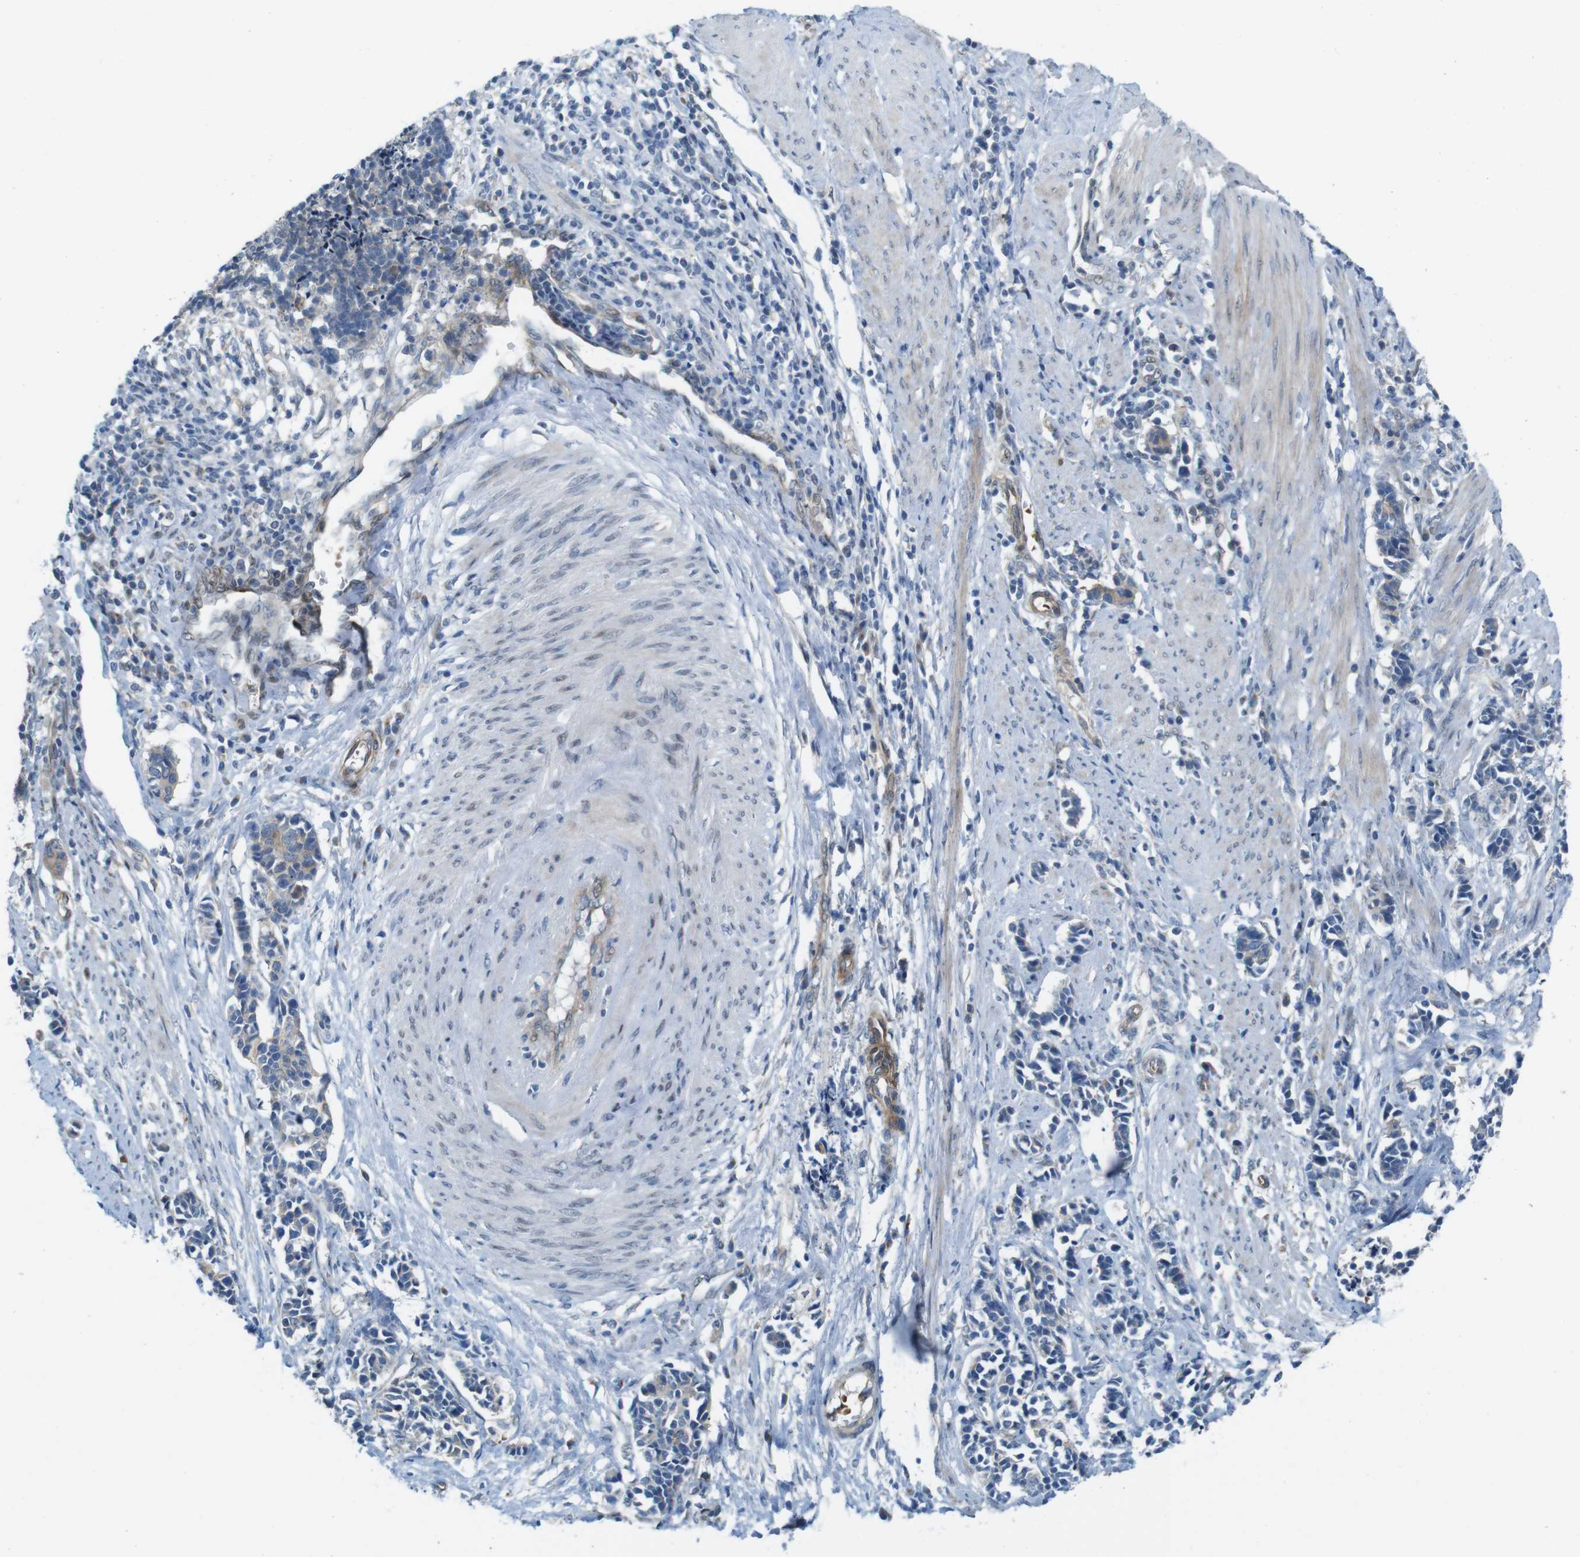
{"staining": {"intensity": "weak", "quantity": "25%-75%", "location": "cytoplasmic/membranous"}, "tissue": "cervical cancer", "cell_type": "Tumor cells", "image_type": "cancer", "snomed": [{"axis": "morphology", "description": "Normal tissue, NOS"}, {"axis": "morphology", "description": "Squamous cell carcinoma, NOS"}, {"axis": "topography", "description": "Cervix"}], "caption": "Immunohistochemistry (IHC) (DAB (3,3'-diaminobenzidine)) staining of human squamous cell carcinoma (cervical) demonstrates weak cytoplasmic/membranous protein staining in about 25%-75% of tumor cells.", "gene": "SKI", "patient": {"sex": "female", "age": 35}}